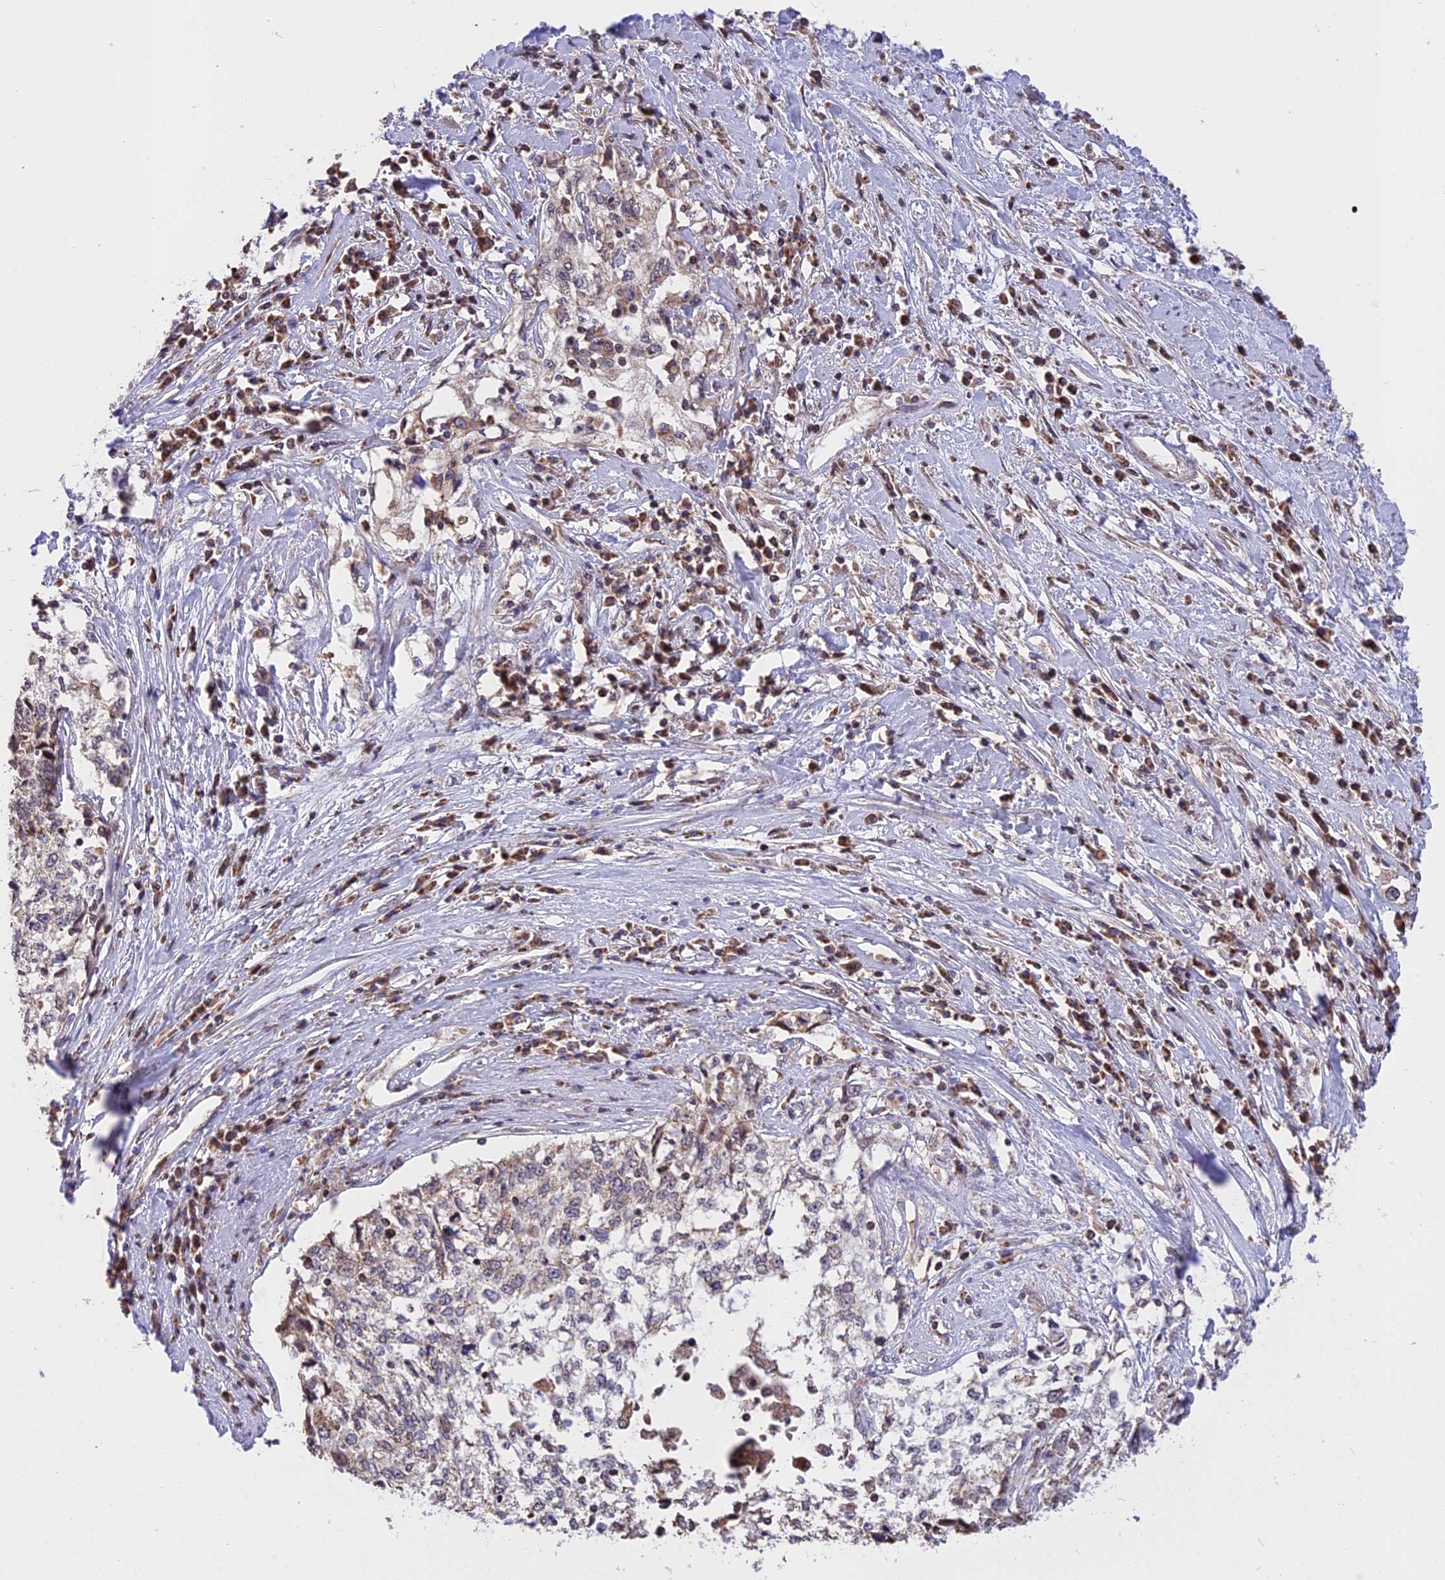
{"staining": {"intensity": "weak", "quantity": "25%-75%", "location": "cytoplasmic/membranous"}, "tissue": "cervical cancer", "cell_type": "Tumor cells", "image_type": "cancer", "snomed": [{"axis": "morphology", "description": "Squamous cell carcinoma, NOS"}, {"axis": "topography", "description": "Cervix"}], "caption": "This image demonstrates IHC staining of cervical cancer (squamous cell carcinoma), with low weak cytoplasmic/membranous expression in about 25%-75% of tumor cells.", "gene": "RERGL", "patient": {"sex": "female", "age": 57}}